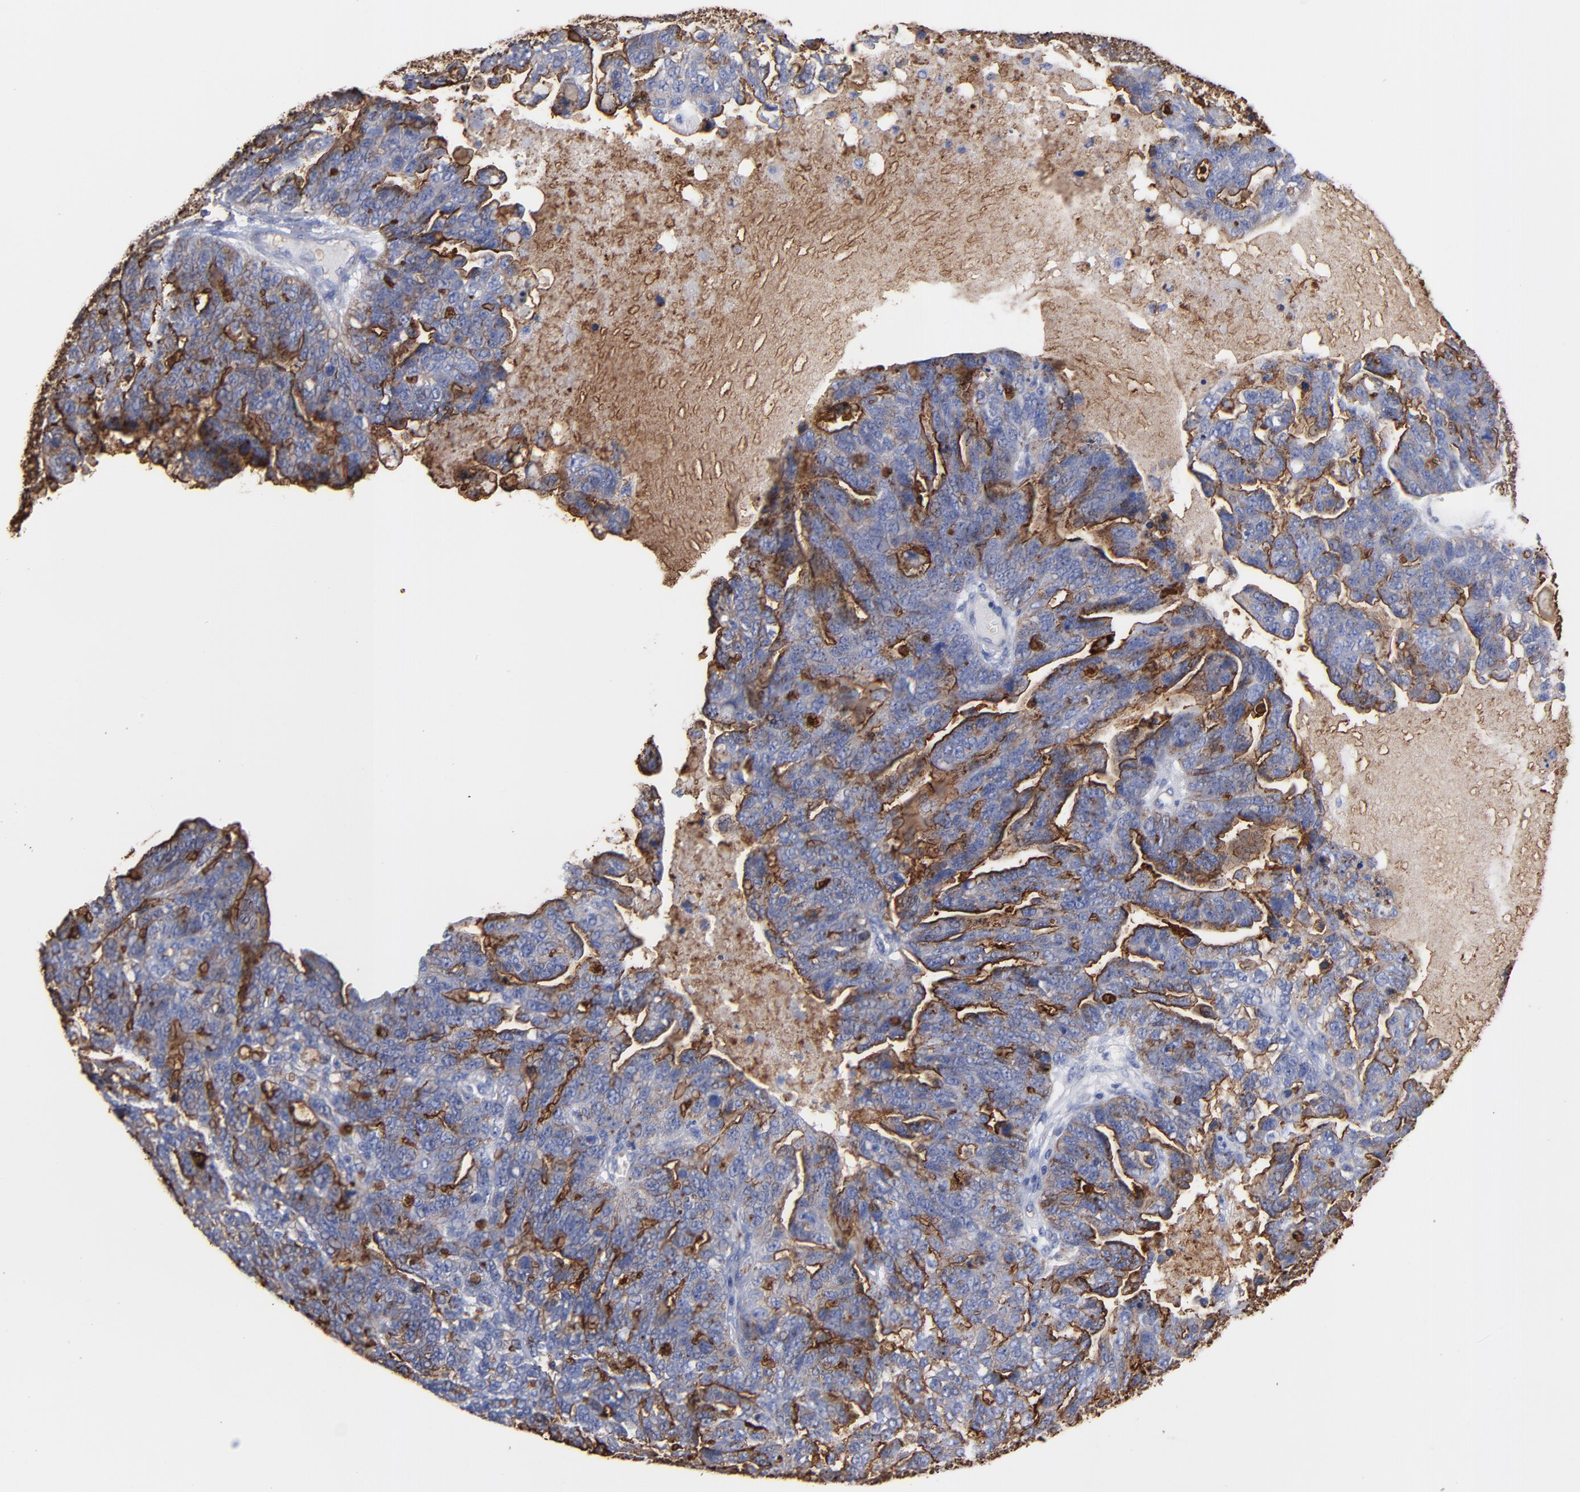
{"staining": {"intensity": "moderate", "quantity": "25%-75%", "location": "cytoplasmic/membranous"}, "tissue": "ovarian cancer", "cell_type": "Tumor cells", "image_type": "cancer", "snomed": [{"axis": "morphology", "description": "Cystadenocarcinoma, serous, NOS"}, {"axis": "topography", "description": "Ovary"}], "caption": "Protein staining reveals moderate cytoplasmic/membranous staining in approximately 25%-75% of tumor cells in ovarian cancer.", "gene": "TM4SF1", "patient": {"sex": "female", "age": 71}}